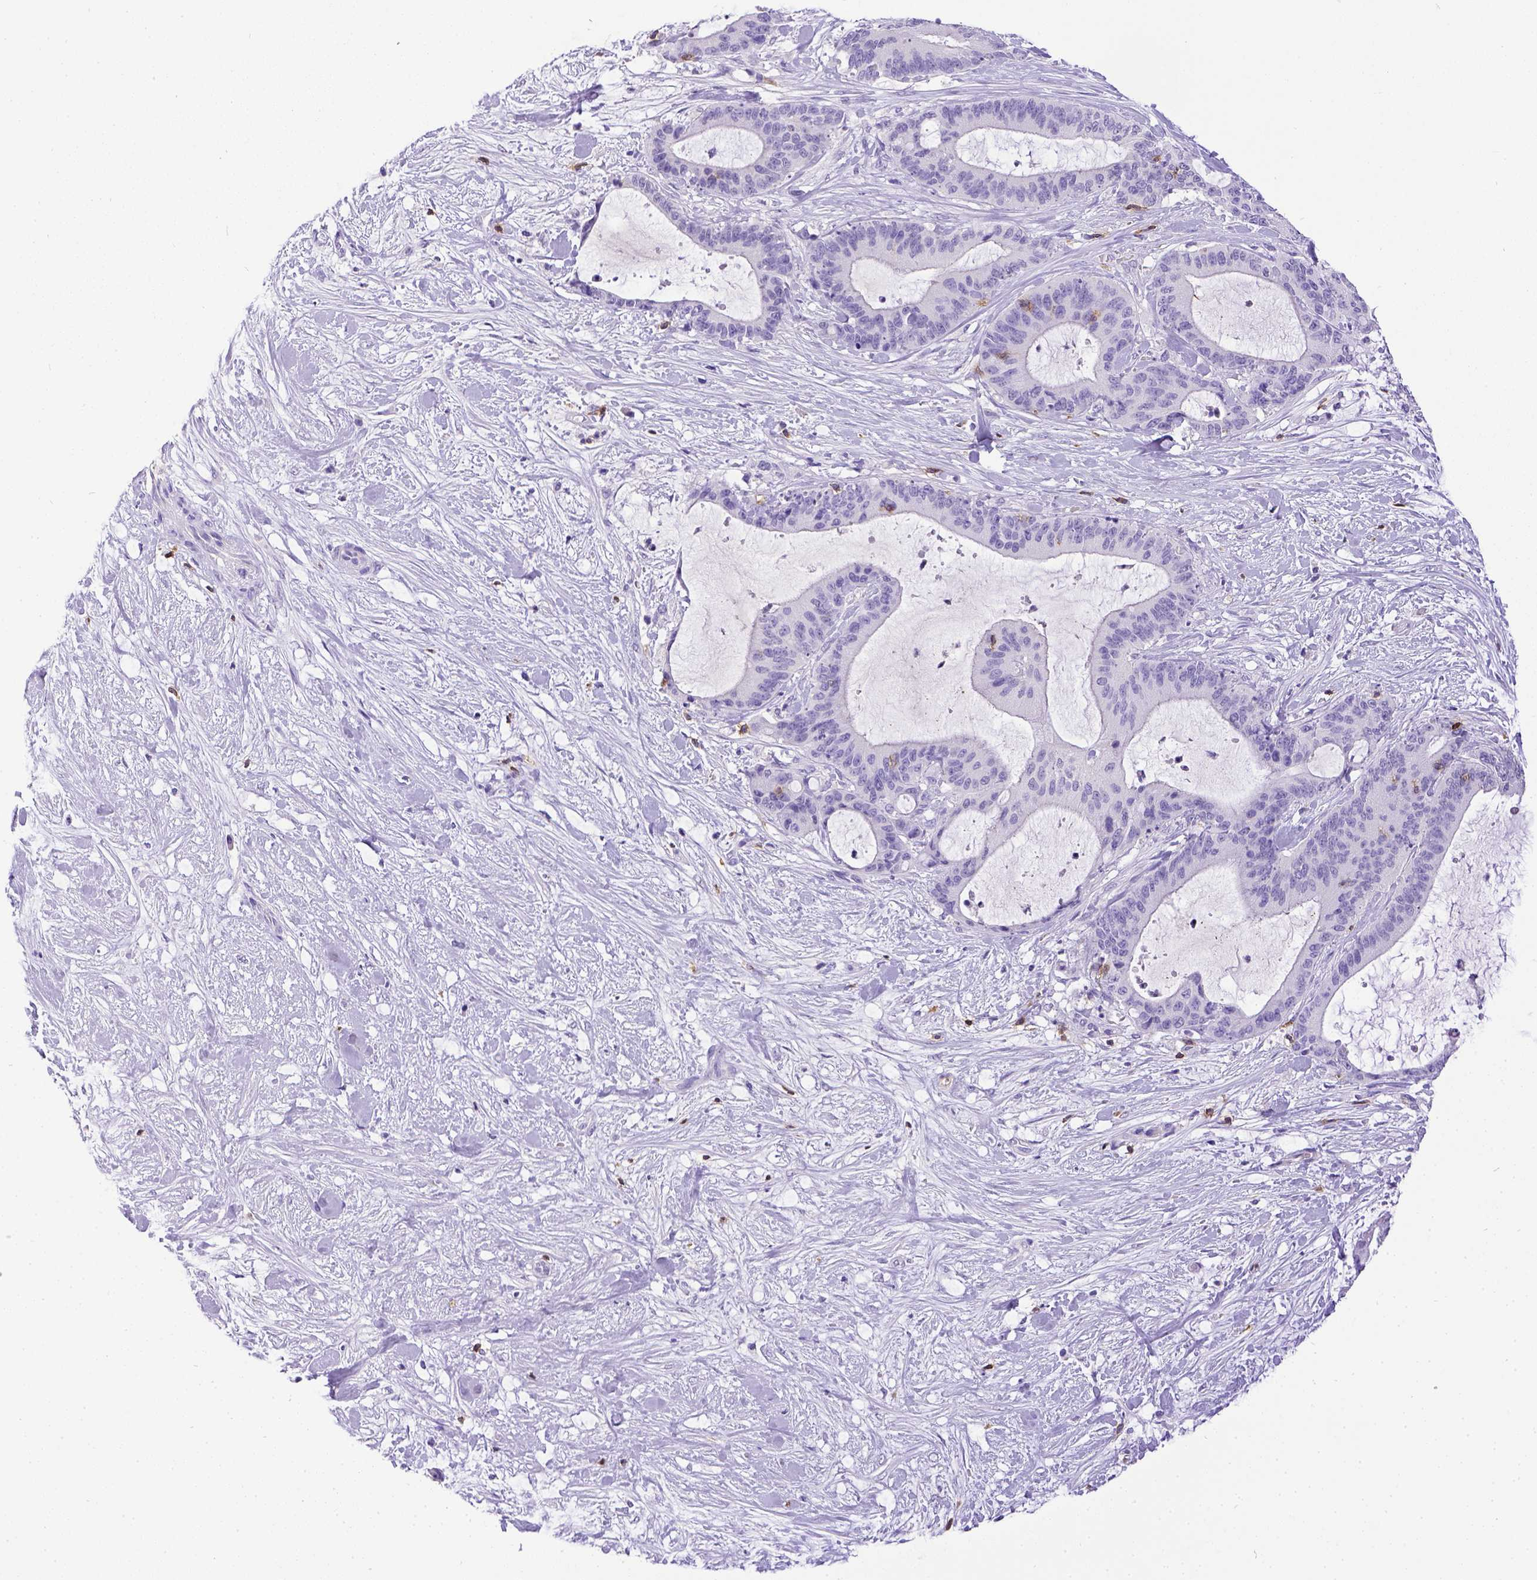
{"staining": {"intensity": "negative", "quantity": "none", "location": "none"}, "tissue": "liver cancer", "cell_type": "Tumor cells", "image_type": "cancer", "snomed": [{"axis": "morphology", "description": "Cholangiocarcinoma"}, {"axis": "topography", "description": "Liver"}], "caption": "The histopathology image displays no significant positivity in tumor cells of liver cholangiocarcinoma. (DAB (3,3'-diaminobenzidine) IHC, high magnification).", "gene": "CD3E", "patient": {"sex": "female", "age": 73}}